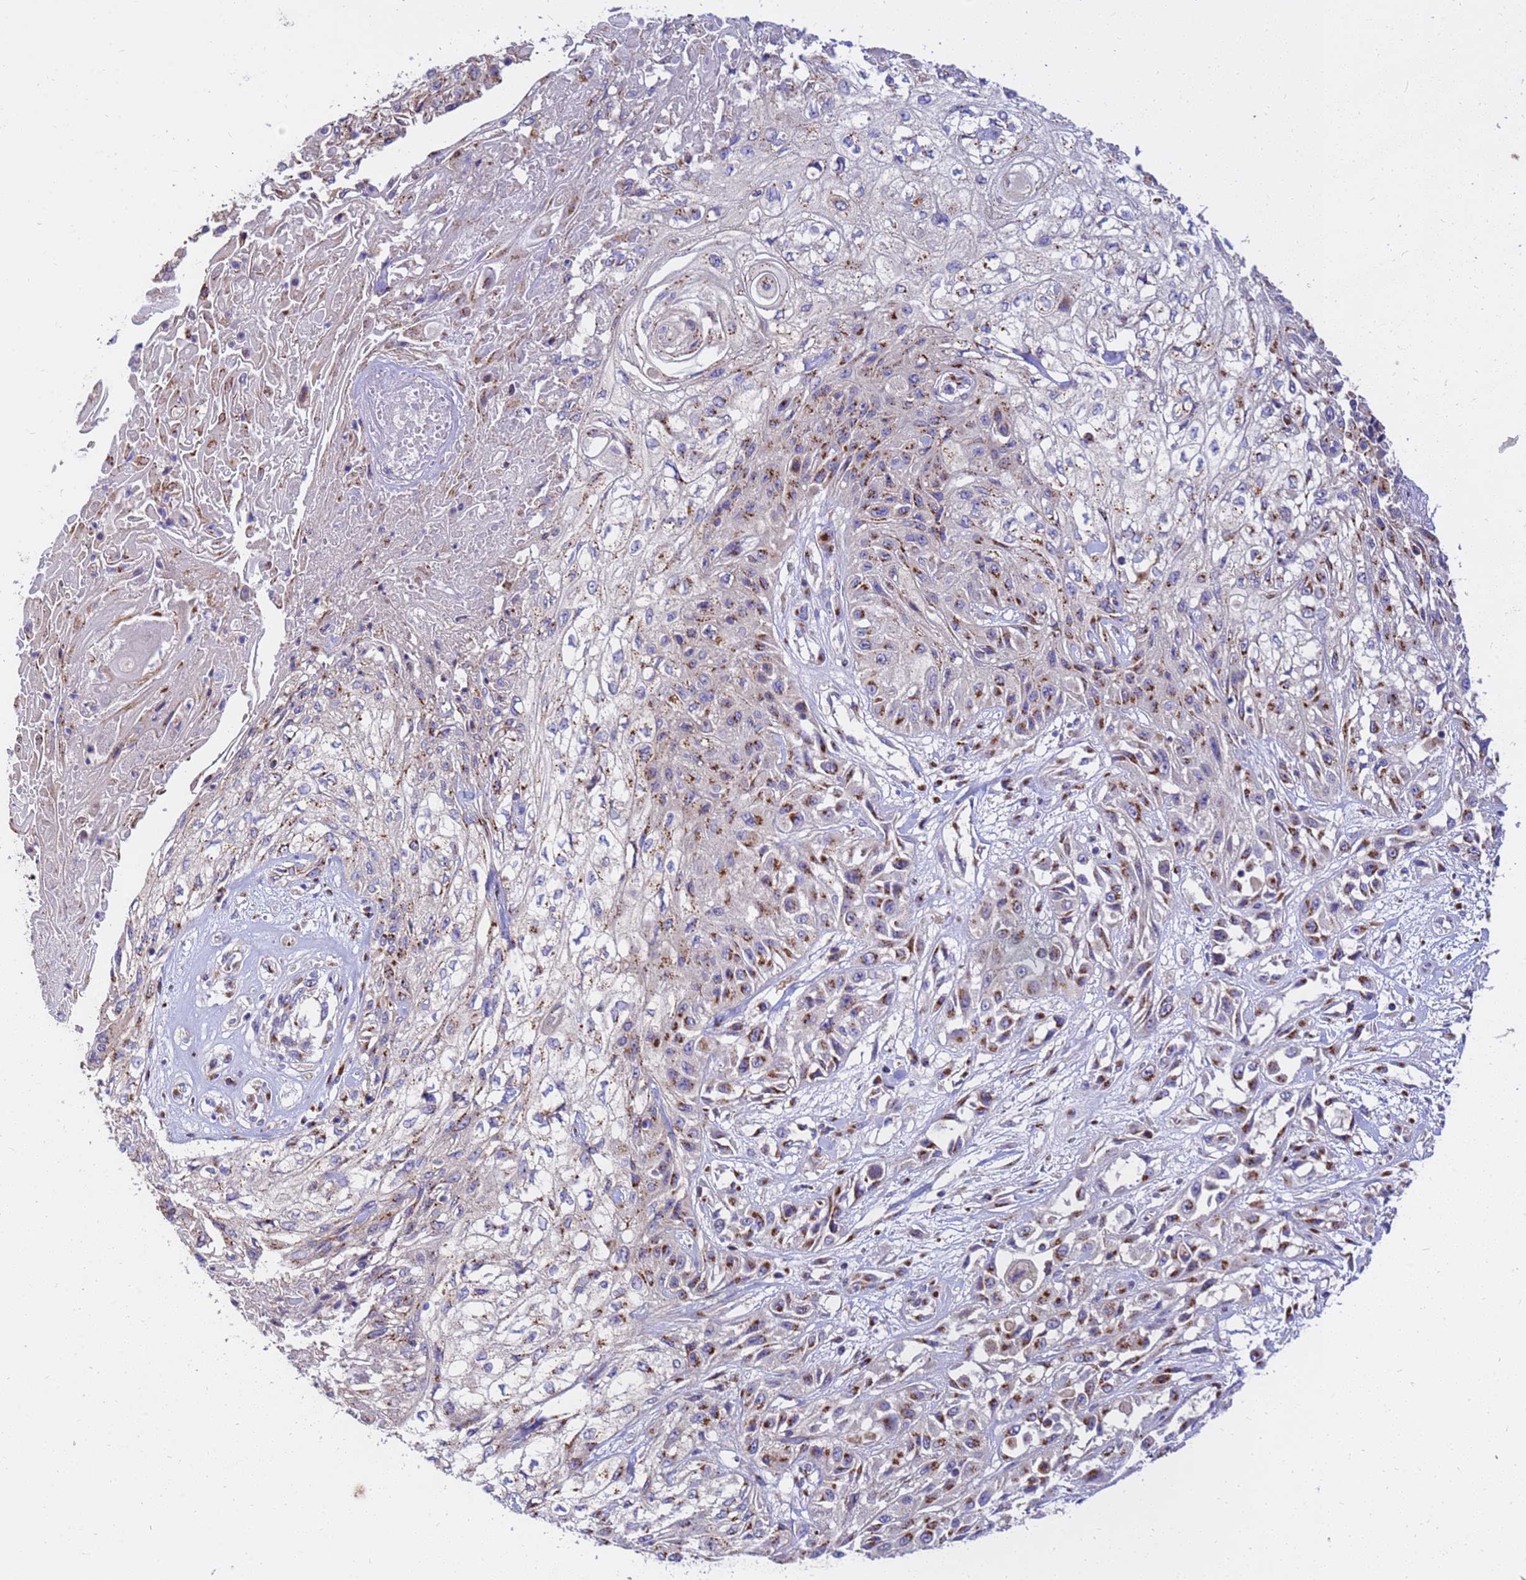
{"staining": {"intensity": "moderate", "quantity": ">75%", "location": "cytoplasmic/membranous"}, "tissue": "skin cancer", "cell_type": "Tumor cells", "image_type": "cancer", "snomed": [{"axis": "morphology", "description": "Squamous cell carcinoma, NOS"}, {"axis": "morphology", "description": "Squamous cell carcinoma, metastatic, NOS"}, {"axis": "topography", "description": "Skin"}, {"axis": "topography", "description": "Lymph node"}], "caption": "DAB (3,3'-diaminobenzidine) immunohistochemical staining of skin cancer demonstrates moderate cytoplasmic/membranous protein staining in approximately >75% of tumor cells.", "gene": "HPS3", "patient": {"sex": "male", "age": 75}}